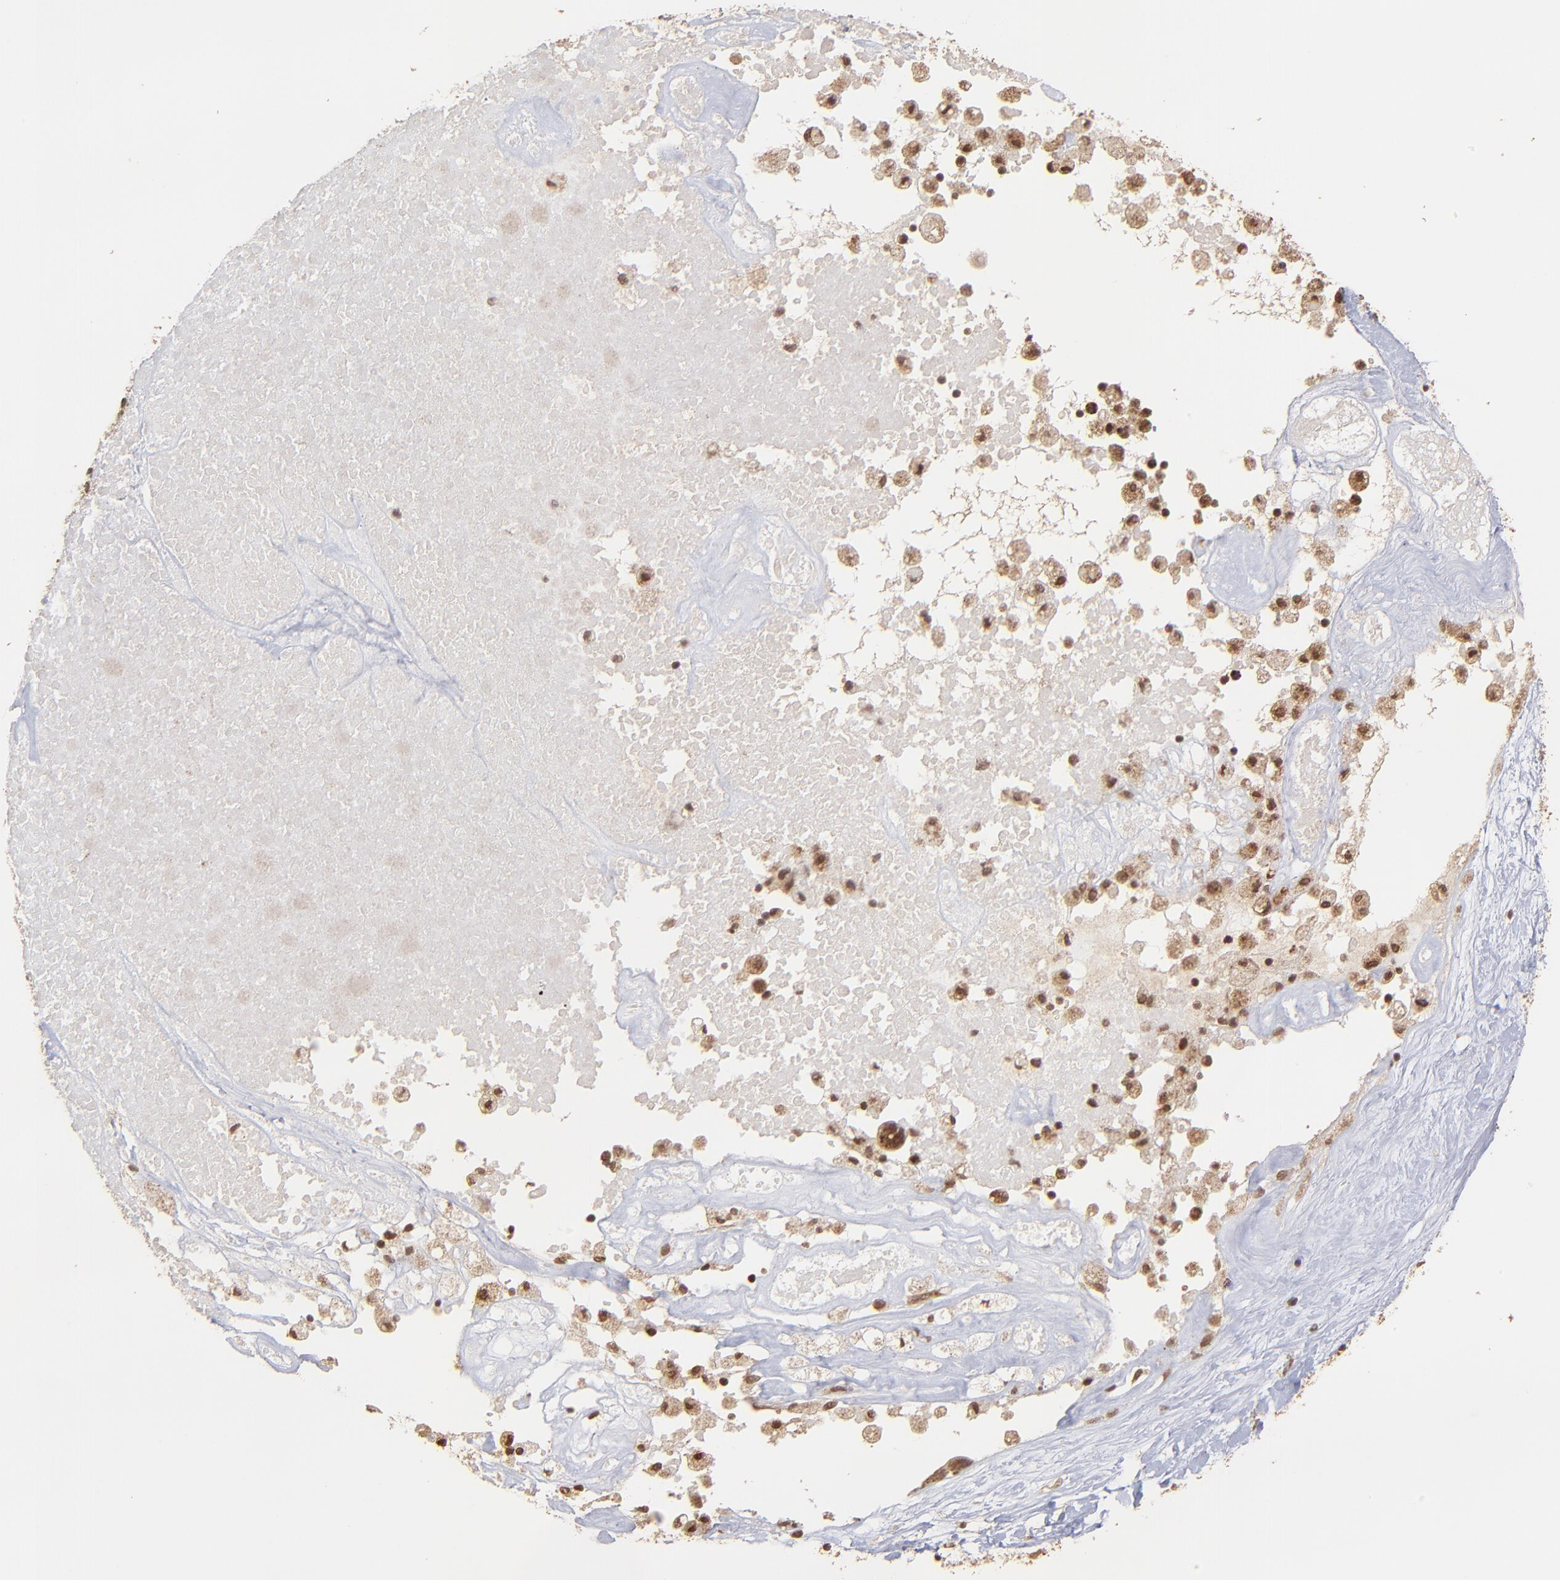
{"staining": {"intensity": "strong", "quantity": ">75%", "location": "cytoplasmic/membranous,nuclear"}, "tissue": "ovarian cancer", "cell_type": "Tumor cells", "image_type": "cancer", "snomed": [{"axis": "morphology", "description": "Cystadenocarcinoma, serous, NOS"}, {"axis": "topography", "description": "Ovary"}], "caption": "This is an image of IHC staining of ovarian serous cystadenocarcinoma, which shows strong staining in the cytoplasmic/membranous and nuclear of tumor cells.", "gene": "MED15", "patient": {"sex": "female", "age": 66}}